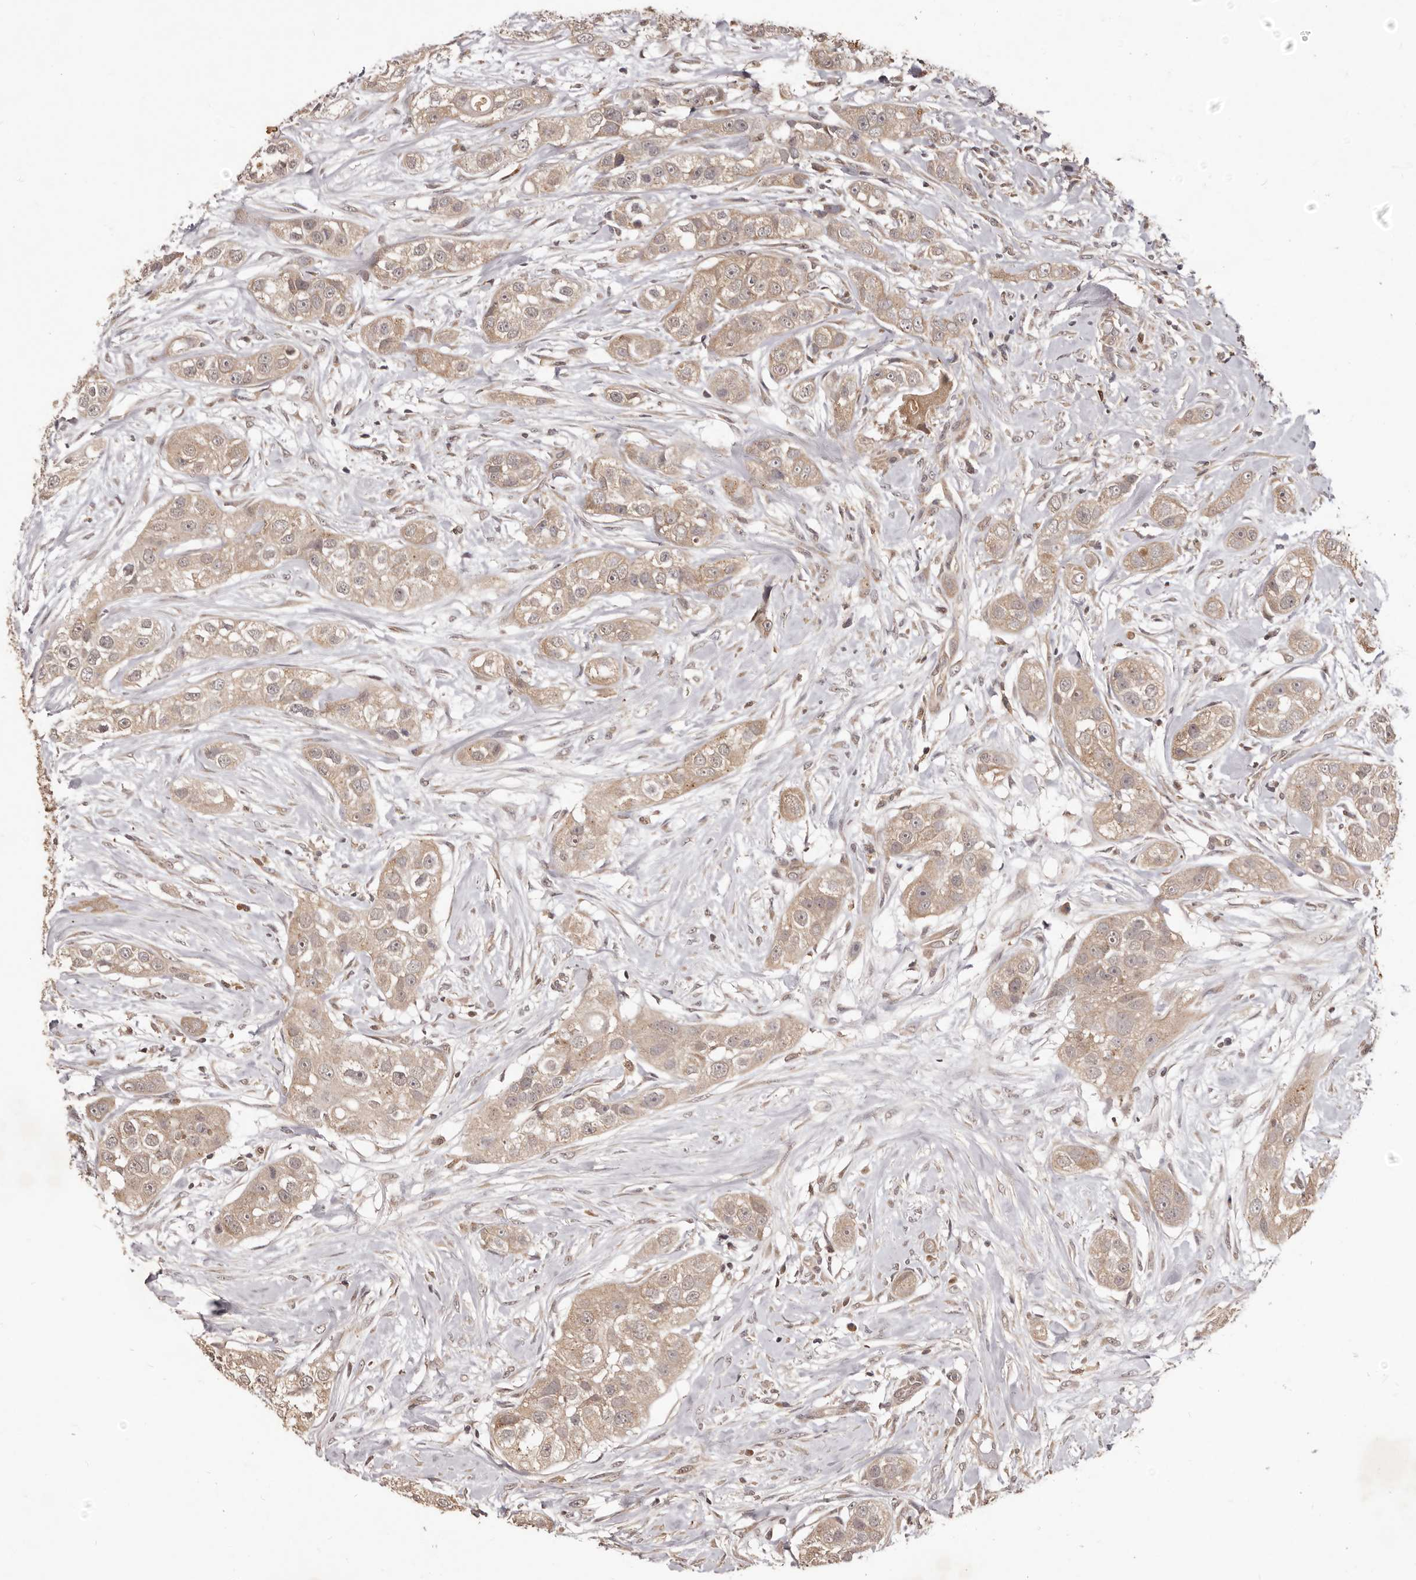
{"staining": {"intensity": "weak", "quantity": ">75%", "location": "cytoplasmic/membranous"}, "tissue": "head and neck cancer", "cell_type": "Tumor cells", "image_type": "cancer", "snomed": [{"axis": "morphology", "description": "Normal tissue, NOS"}, {"axis": "morphology", "description": "Squamous cell carcinoma, NOS"}, {"axis": "topography", "description": "Skeletal muscle"}, {"axis": "topography", "description": "Head-Neck"}], "caption": "High-power microscopy captured an immunohistochemistry (IHC) image of head and neck cancer, revealing weak cytoplasmic/membranous positivity in about >75% of tumor cells.", "gene": "MTO1", "patient": {"sex": "male", "age": 51}}